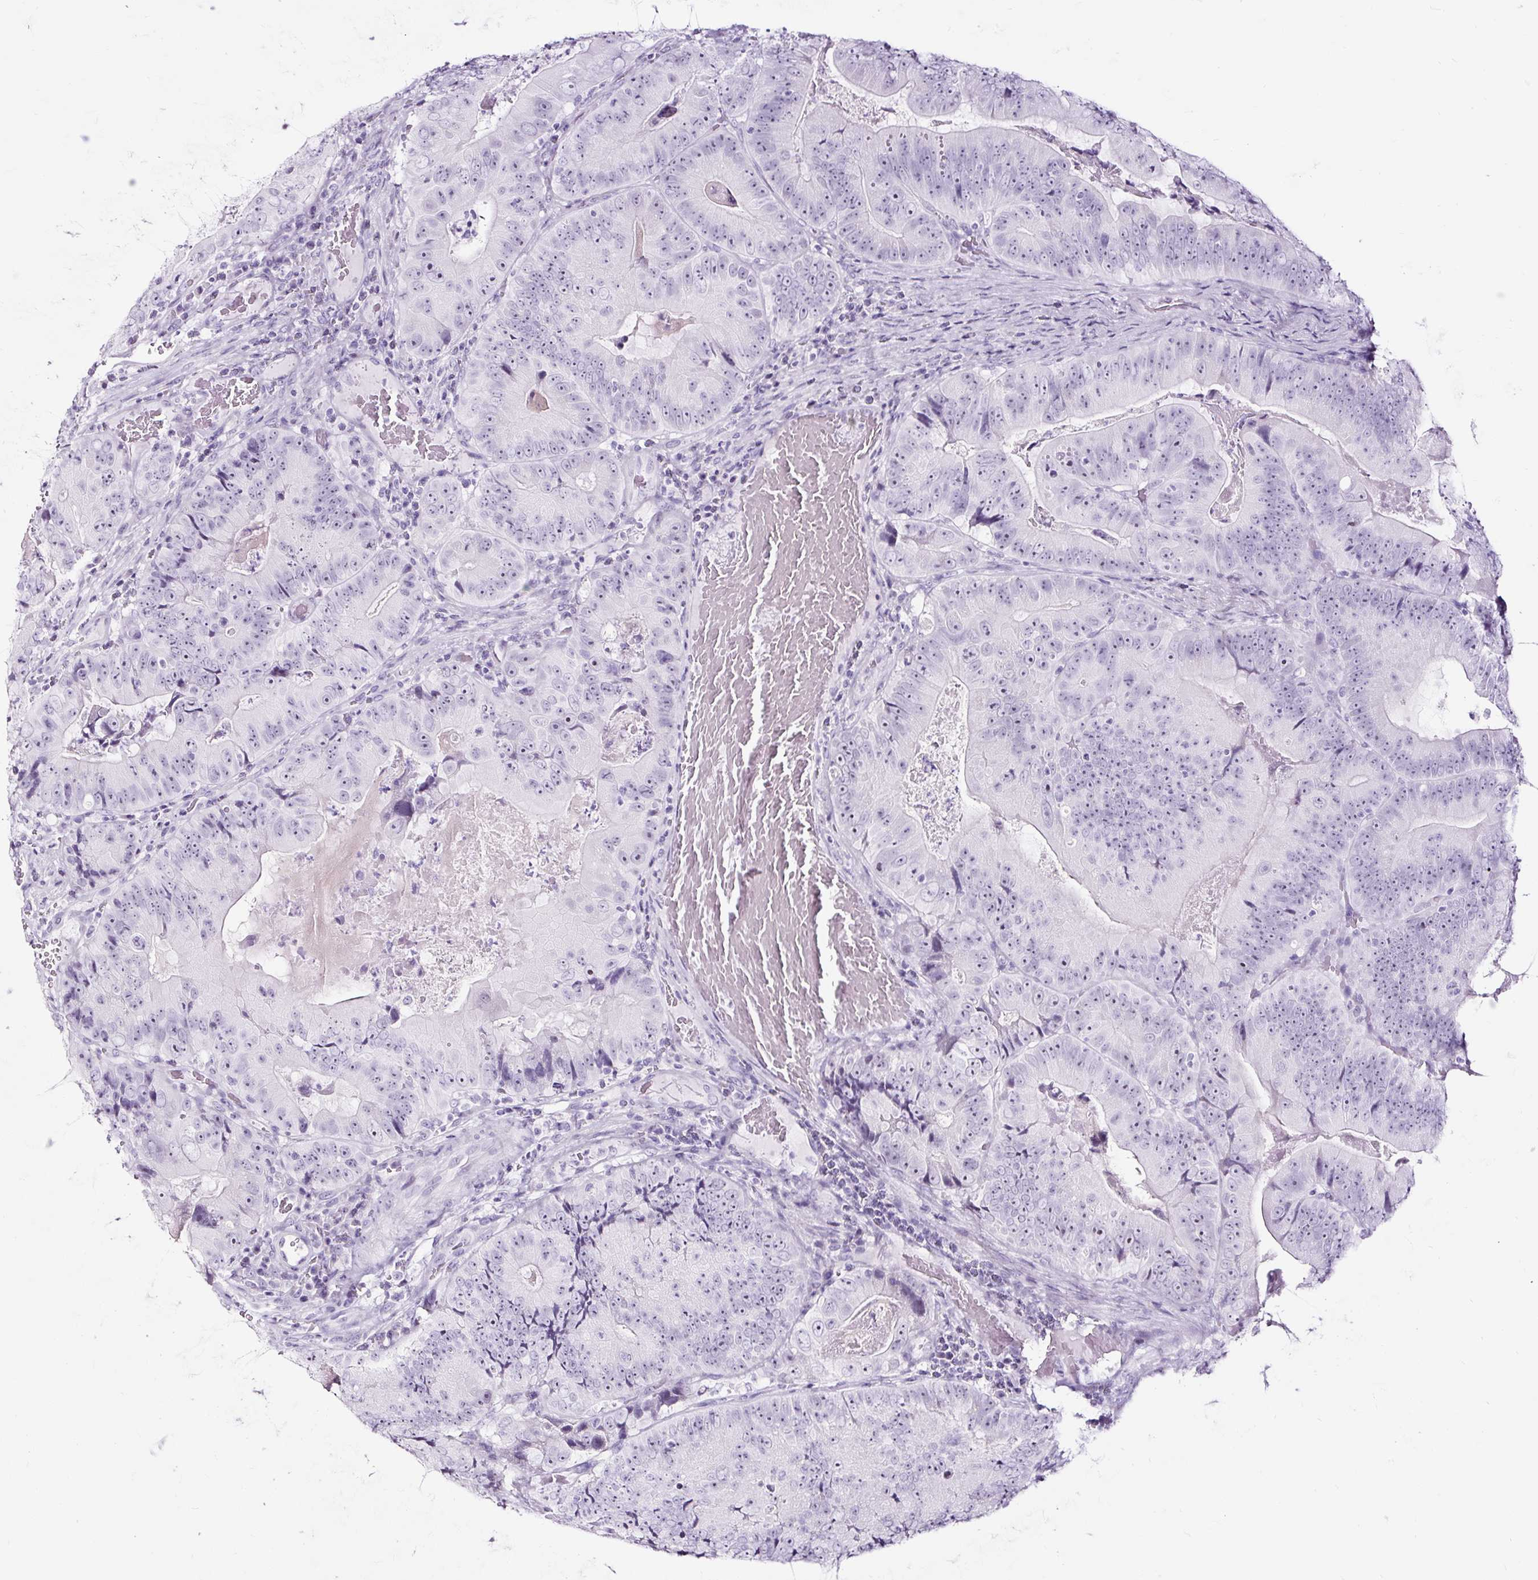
{"staining": {"intensity": "negative", "quantity": "none", "location": "none"}, "tissue": "colorectal cancer", "cell_type": "Tumor cells", "image_type": "cancer", "snomed": [{"axis": "morphology", "description": "Adenocarcinoma, NOS"}, {"axis": "topography", "description": "Colon"}], "caption": "The immunohistochemistry micrograph has no significant staining in tumor cells of colorectal adenocarcinoma tissue. (Stains: DAB immunohistochemistry with hematoxylin counter stain, Microscopy: brightfield microscopy at high magnification).", "gene": "NPHS2", "patient": {"sex": "female", "age": 86}}